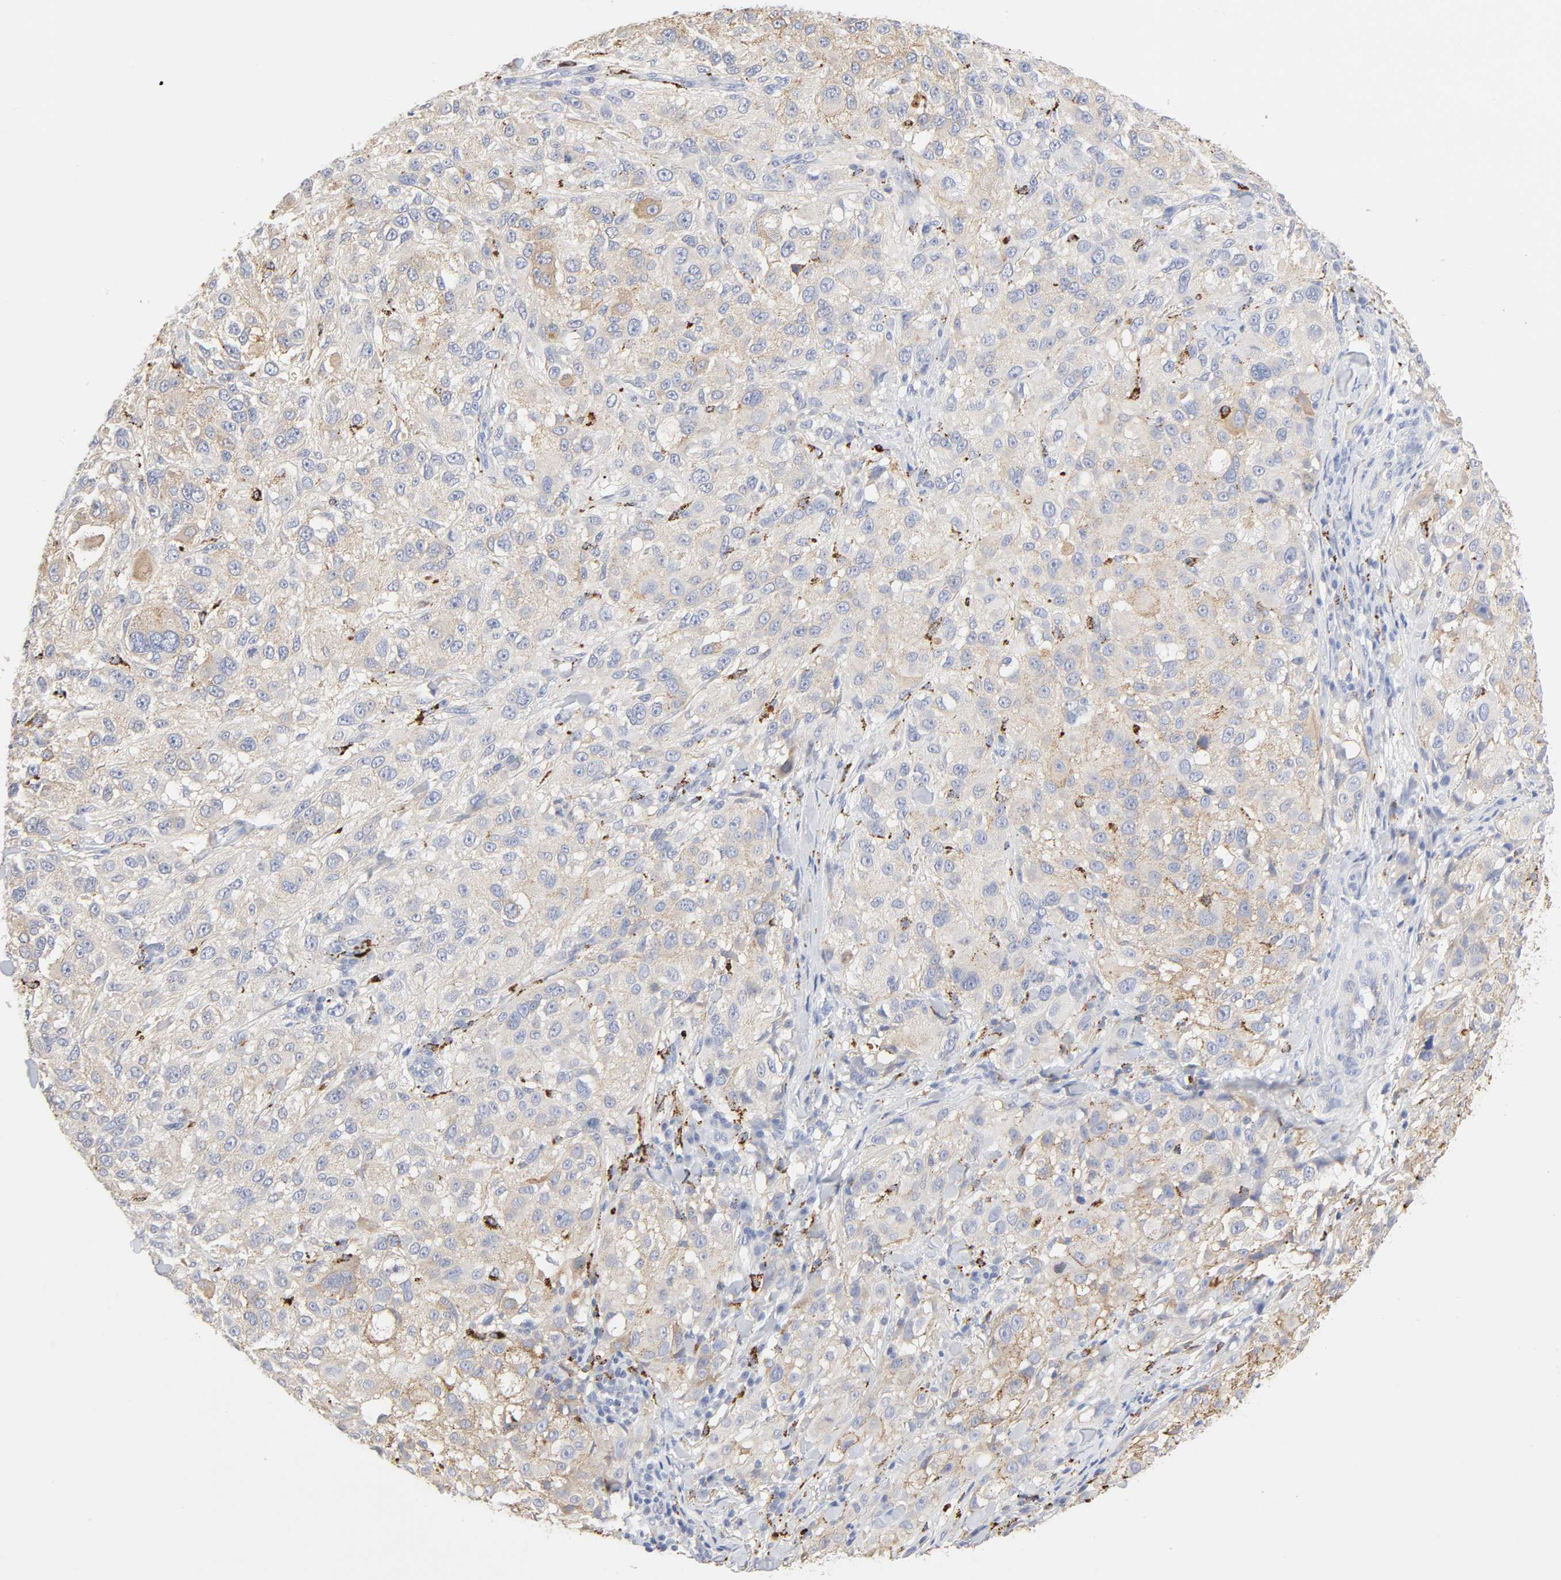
{"staining": {"intensity": "weak", "quantity": "<25%", "location": "cytoplasmic/membranous"}, "tissue": "melanoma", "cell_type": "Tumor cells", "image_type": "cancer", "snomed": [{"axis": "morphology", "description": "Necrosis, NOS"}, {"axis": "morphology", "description": "Malignant melanoma, NOS"}, {"axis": "topography", "description": "Skin"}], "caption": "Tumor cells are negative for brown protein staining in malignant melanoma.", "gene": "MAGEB17", "patient": {"sex": "female", "age": 87}}